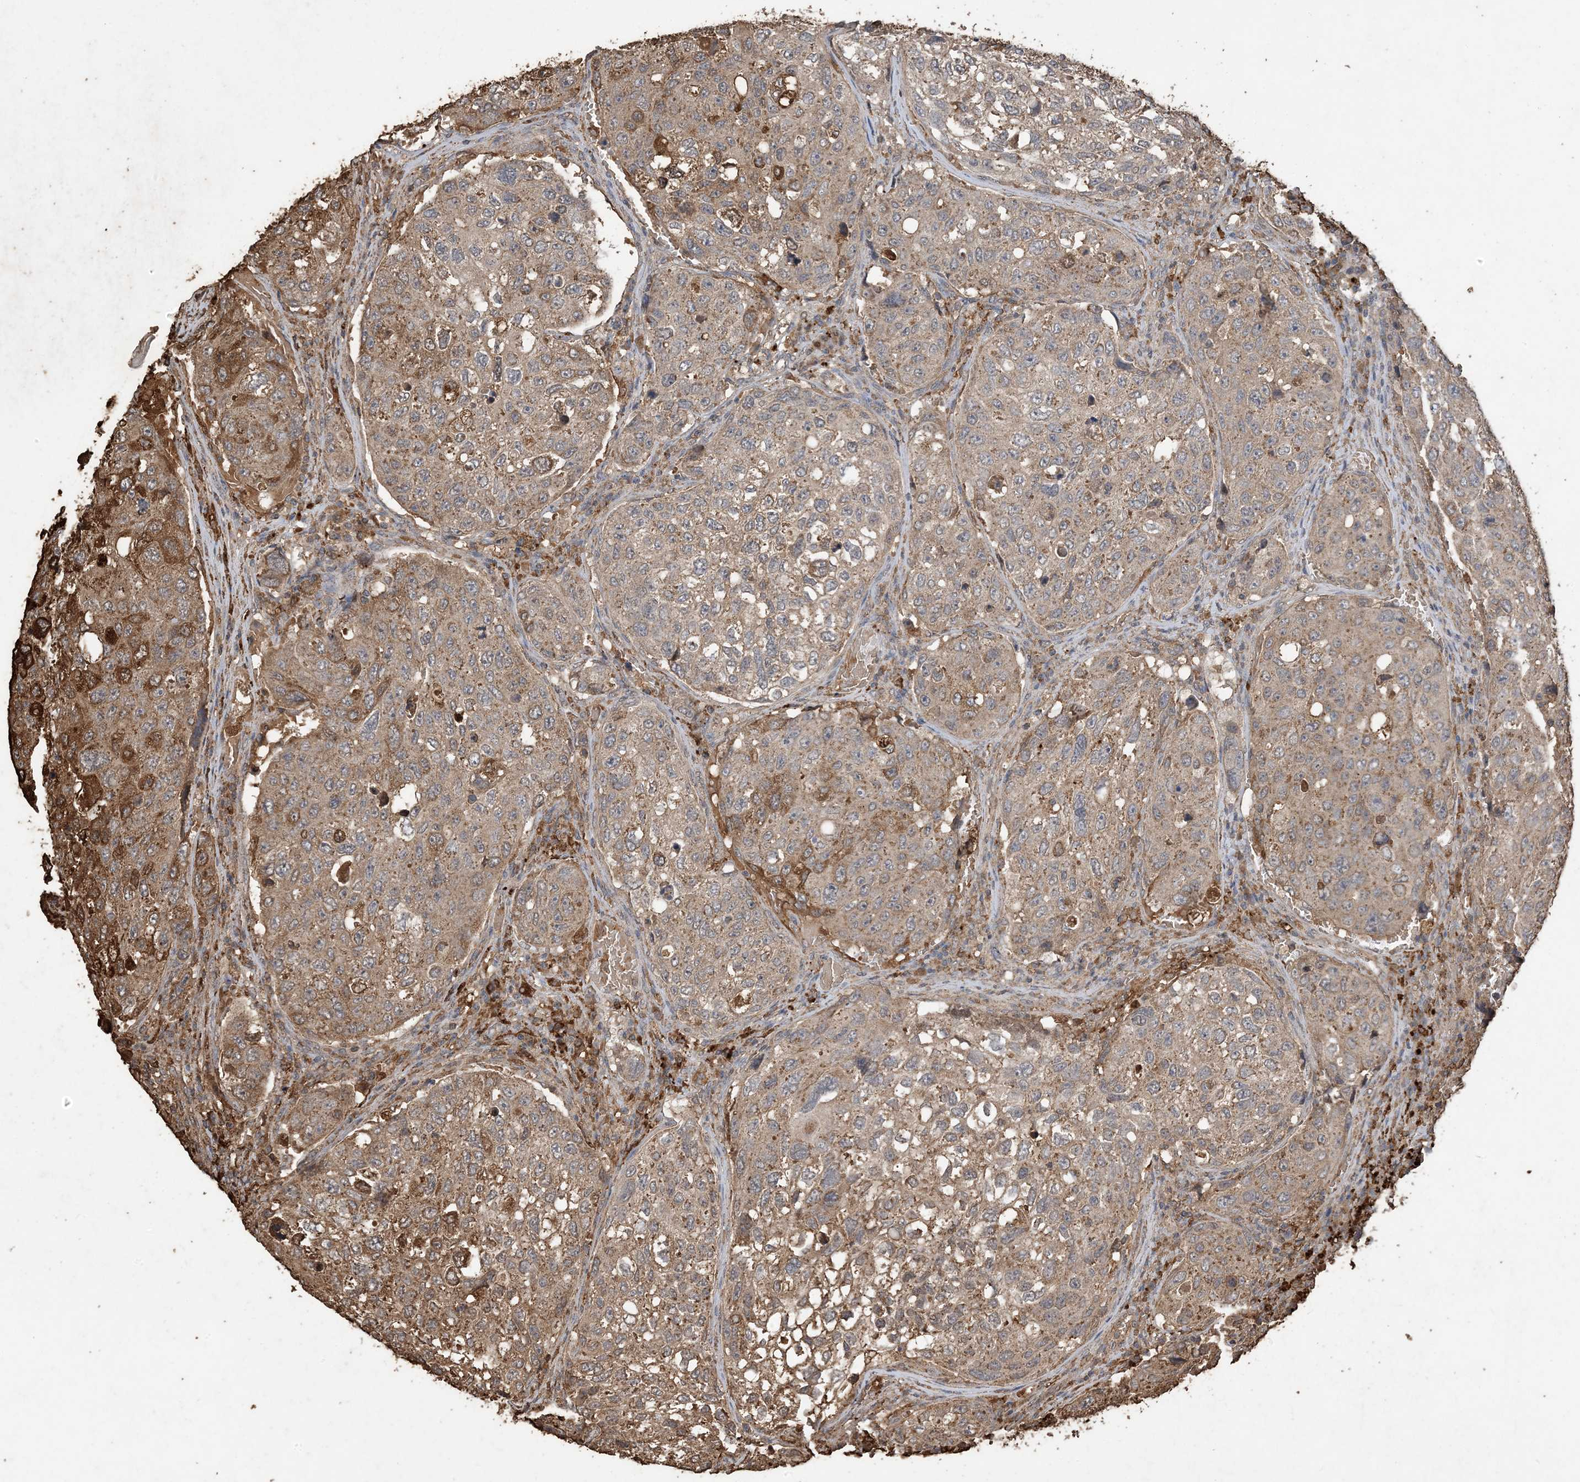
{"staining": {"intensity": "moderate", "quantity": ">75%", "location": "cytoplasmic/membranous"}, "tissue": "urothelial cancer", "cell_type": "Tumor cells", "image_type": "cancer", "snomed": [{"axis": "morphology", "description": "Urothelial carcinoma, High grade"}, {"axis": "topography", "description": "Lymph node"}, {"axis": "topography", "description": "Urinary bladder"}], "caption": "IHC (DAB (3,3'-diaminobenzidine)) staining of human urothelial cancer exhibits moderate cytoplasmic/membranous protein staining in approximately >75% of tumor cells.", "gene": "HPS4", "patient": {"sex": "male", "age": 51}}